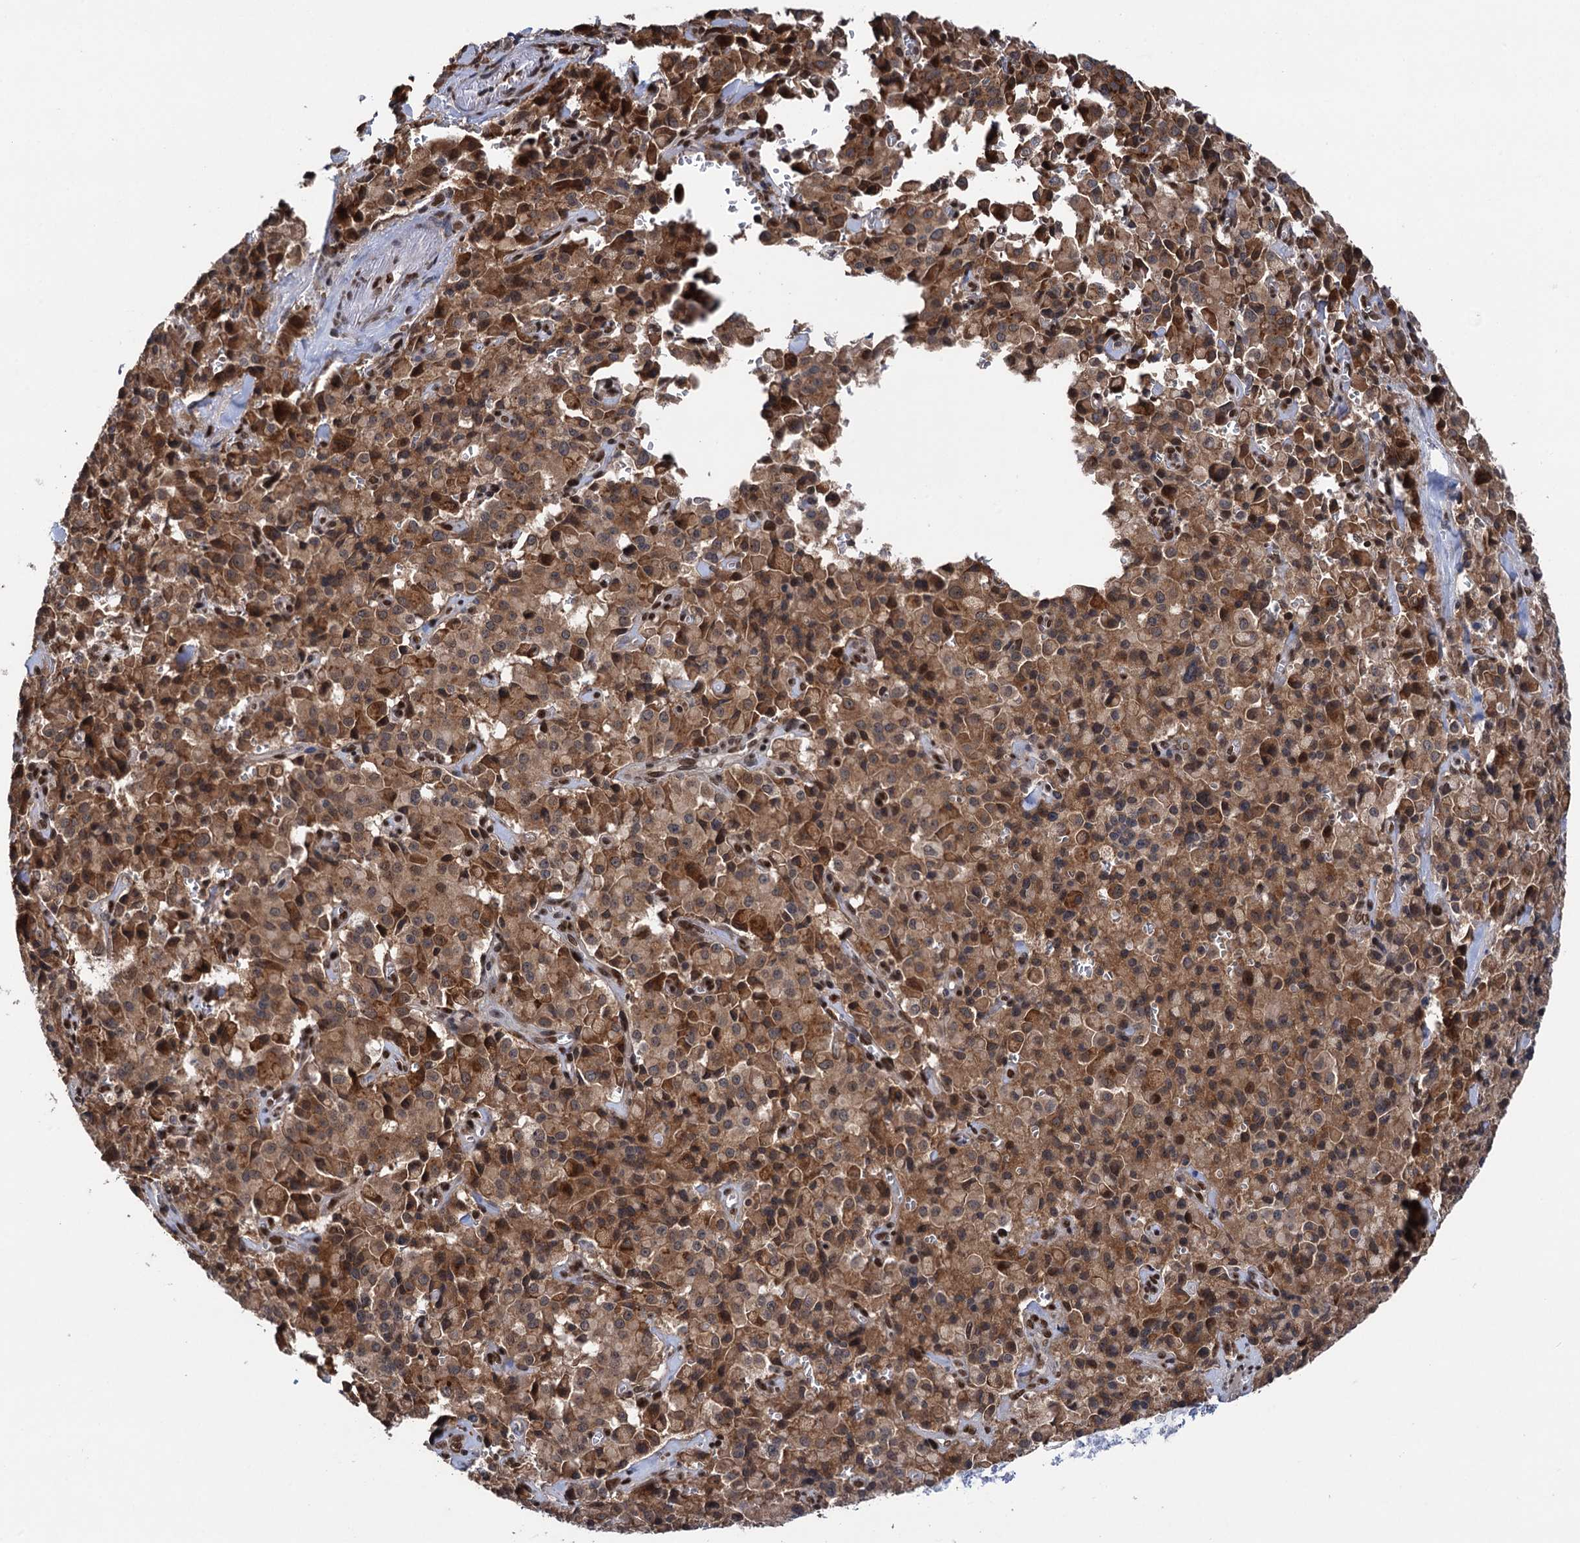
{"staining": {"intensity": "moderate", "quantity": ">75%", "location": "cytoplasmic/membranous"}, "tissue": "pancreatic cancer", "cell_type": "Tumor cells", "image_type": "cancer", "snomed": [{"axis": "morphology", "description": "Adenocarcinoma, NOS"}, {"axis": "topography", "description": "Pancreas"}], "caption": "IHC (DAB (3,3'-diaminobenzidine)) staining of pancreatic cancer displays moderate cytoplasmic/membranous protein staining in approximately >75% of tumor cells.", "gene": "MESD", "patient": {"sex": "male", "age": 65}}